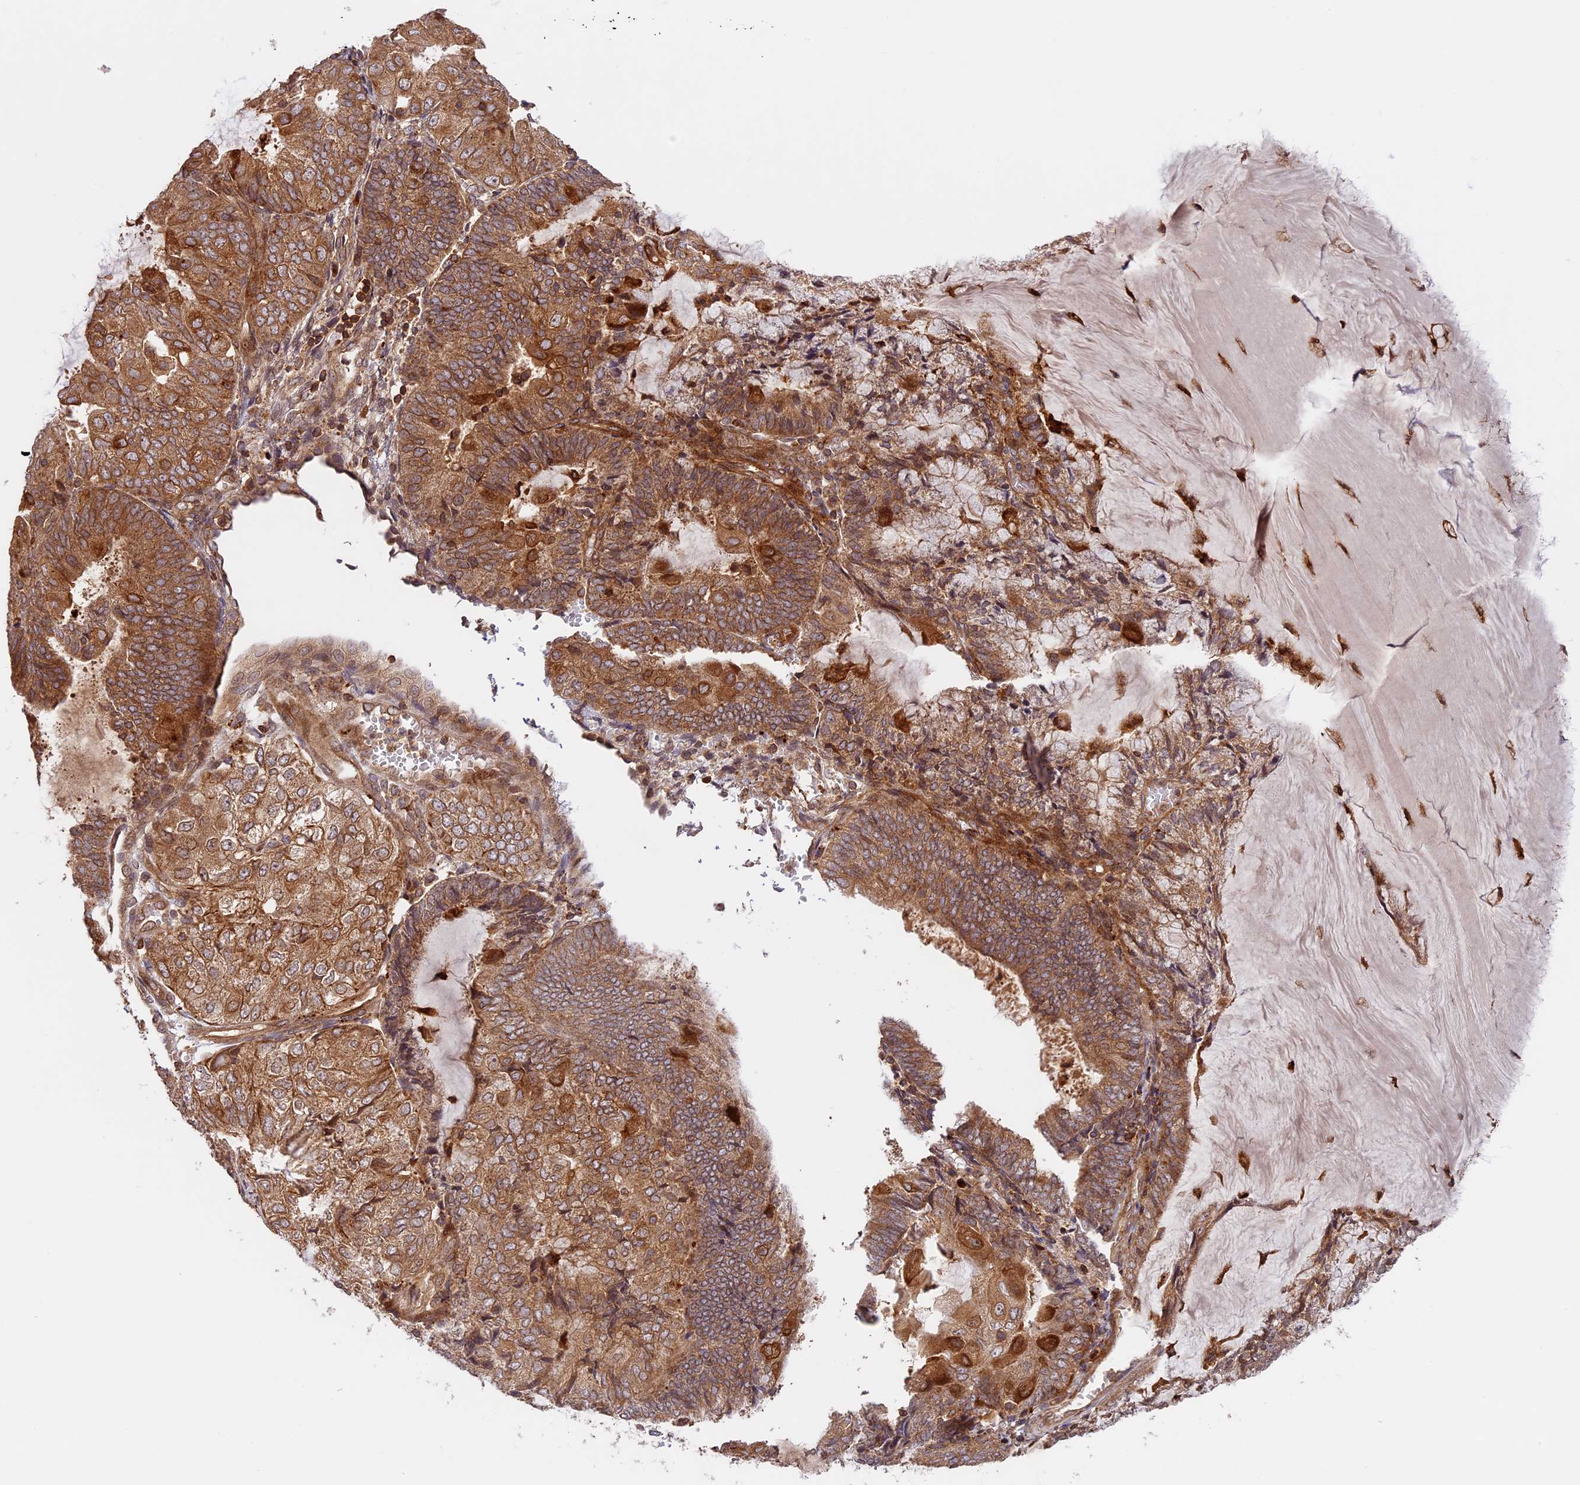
{"staining": {"intensity": "moderate", "quantity": ">75%", "location": "cytoplasmic/membranous"}, "tissue": "endometrial cancer", "cell_type": "Tumor cells", "image_type": "cancer", "snomed": [{"axis": "morphology", "description": "Adenocarcinoma, NOS"}, {"axis": "topography", "description": "Endometrium"}], "caption": "A brown stain highlights moderate cytoplasmic/membranous positivity of a protein in human endometrial cancer (adenocarcinoma) tumor cells.", "gene": "DGKH", "patient": {"sex": "female", "age": 81}}